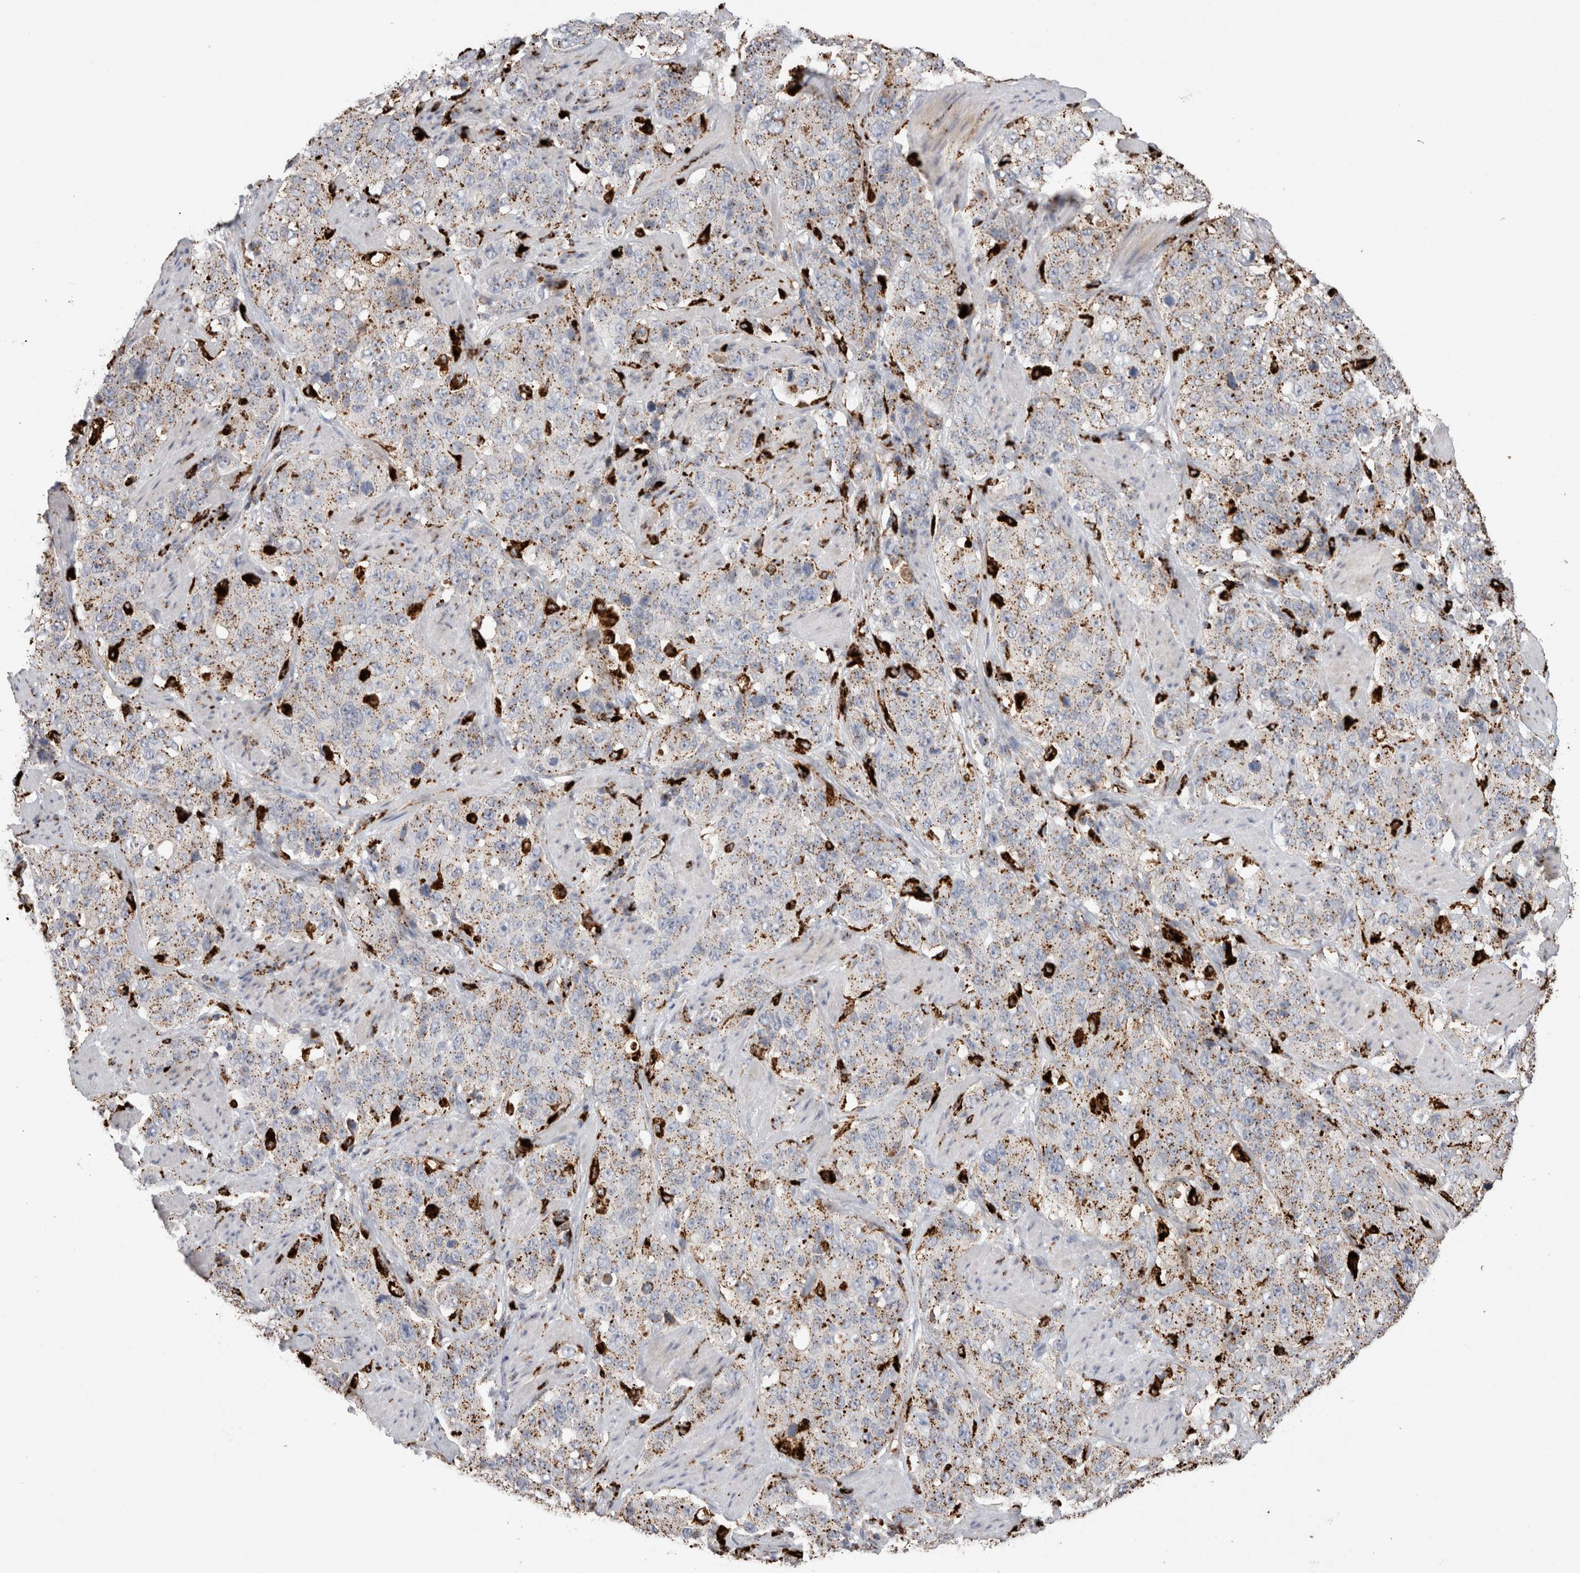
{"staining": {"intensity": "weak", "quantity": ">75%", "location": "cytoplasmic/membranous"}, "tissue": "stomach cancer", "cell_type": "Tumor cells", "image_type": "cancer", "snomed": [{"axis": "morphology", "description": "Adenocarcinoma, NOS"}, {"axis": "topography", "description": "Stomach"}], "caption": "A brown stain shows weak cytoplasmic/membranous expression of a protein in human stomach adenocarcinoma tumor cells.", "gene": "CTSA", "patient": {"sex": "male", "age": 48}}